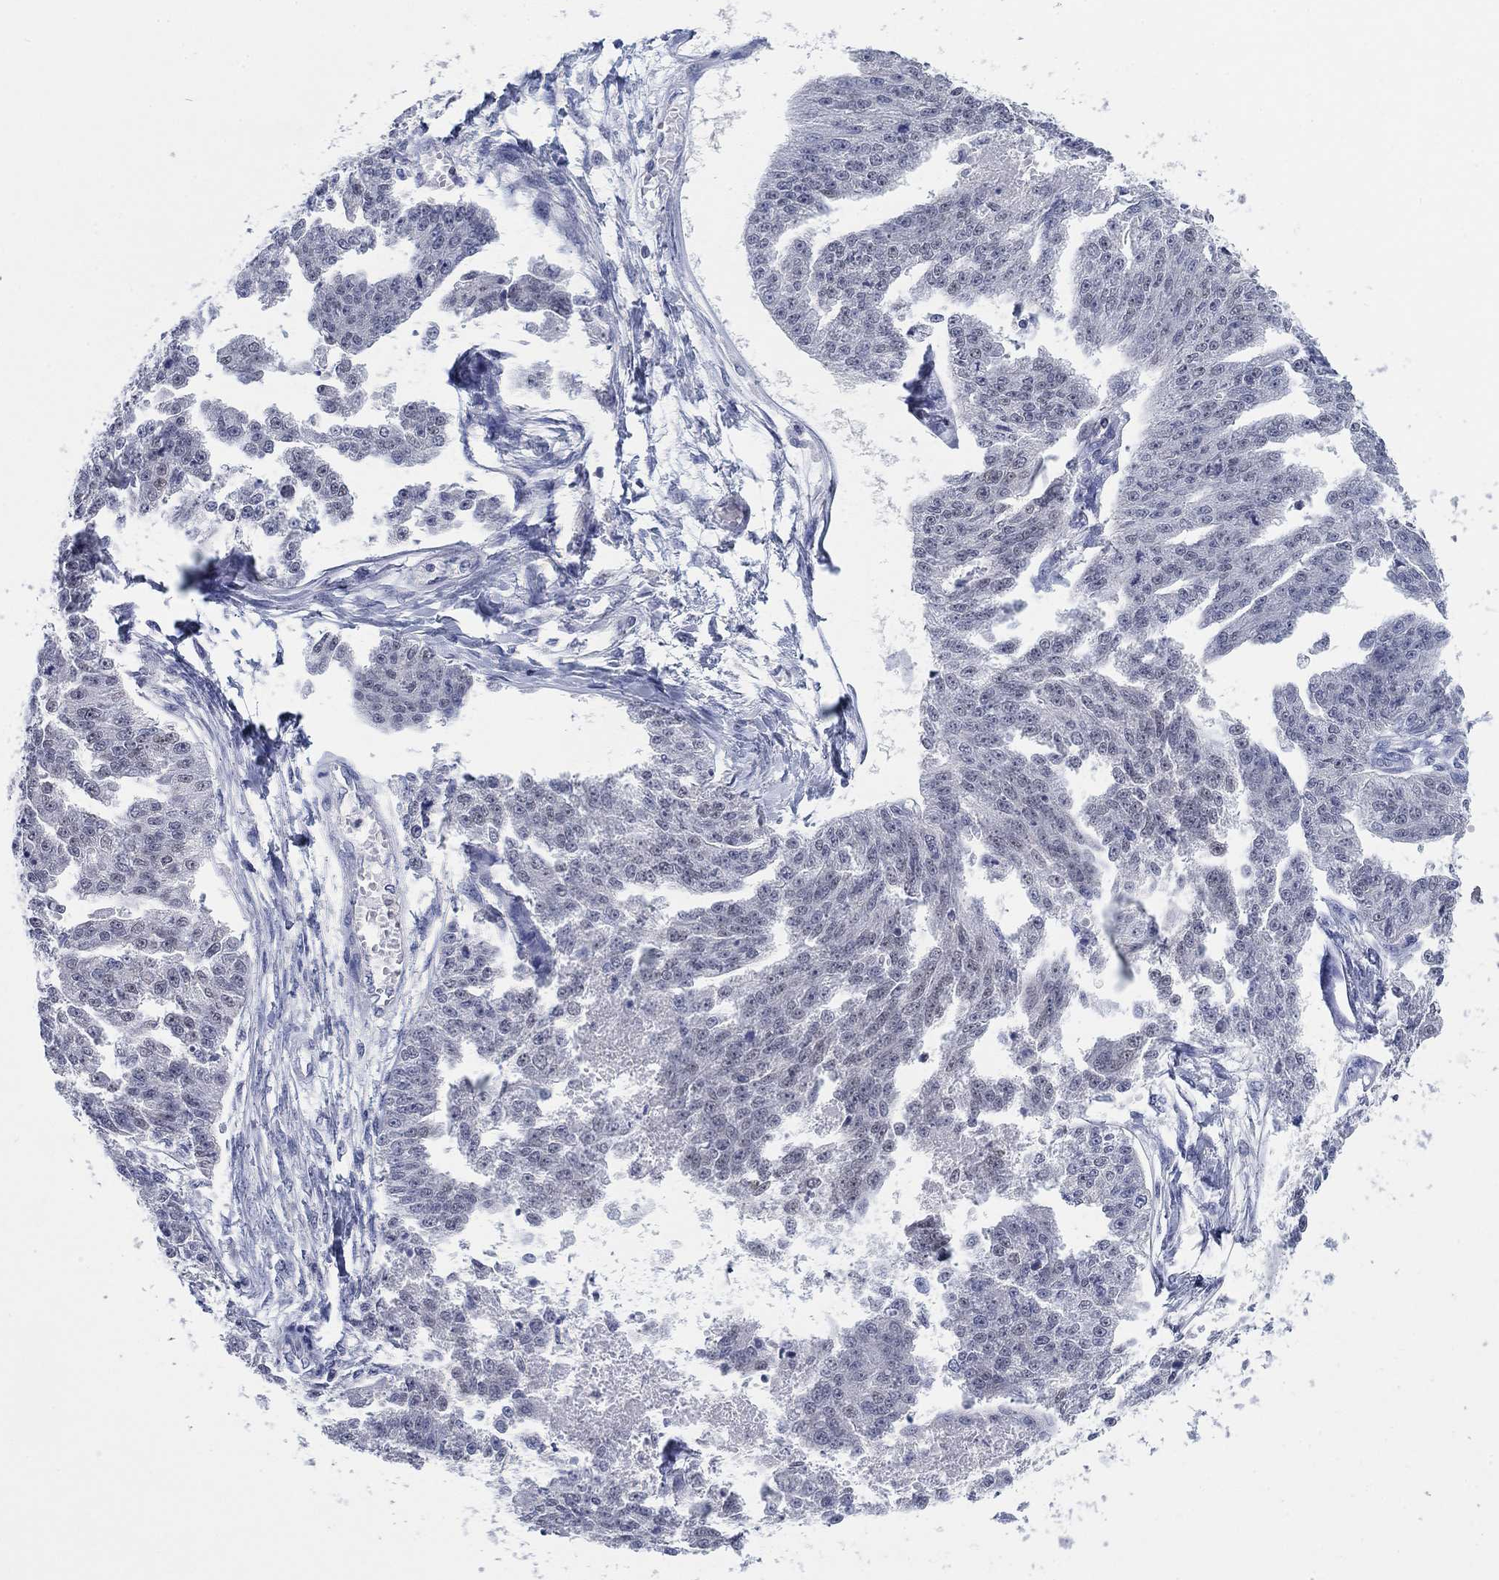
{"staining": {"intensity": "weak", "quantity": "<25%", "location": "nuclear"}, "tissue": "ovarian cancer", "cell_type": "Tumor cells", "image_type": "cancer", "snomed": [{"axis": "morphology", "description": "Cystadenocarcinoma, serous, NOS"}, {"axis": "topography", "description": "Ovary"}], "caption": "Tumor cells are negative for protein expression in human serous cystadenocarcinoma (ovarian).", "gene": "FER1L6", "patient": {"sex": "female", "age": 58}}